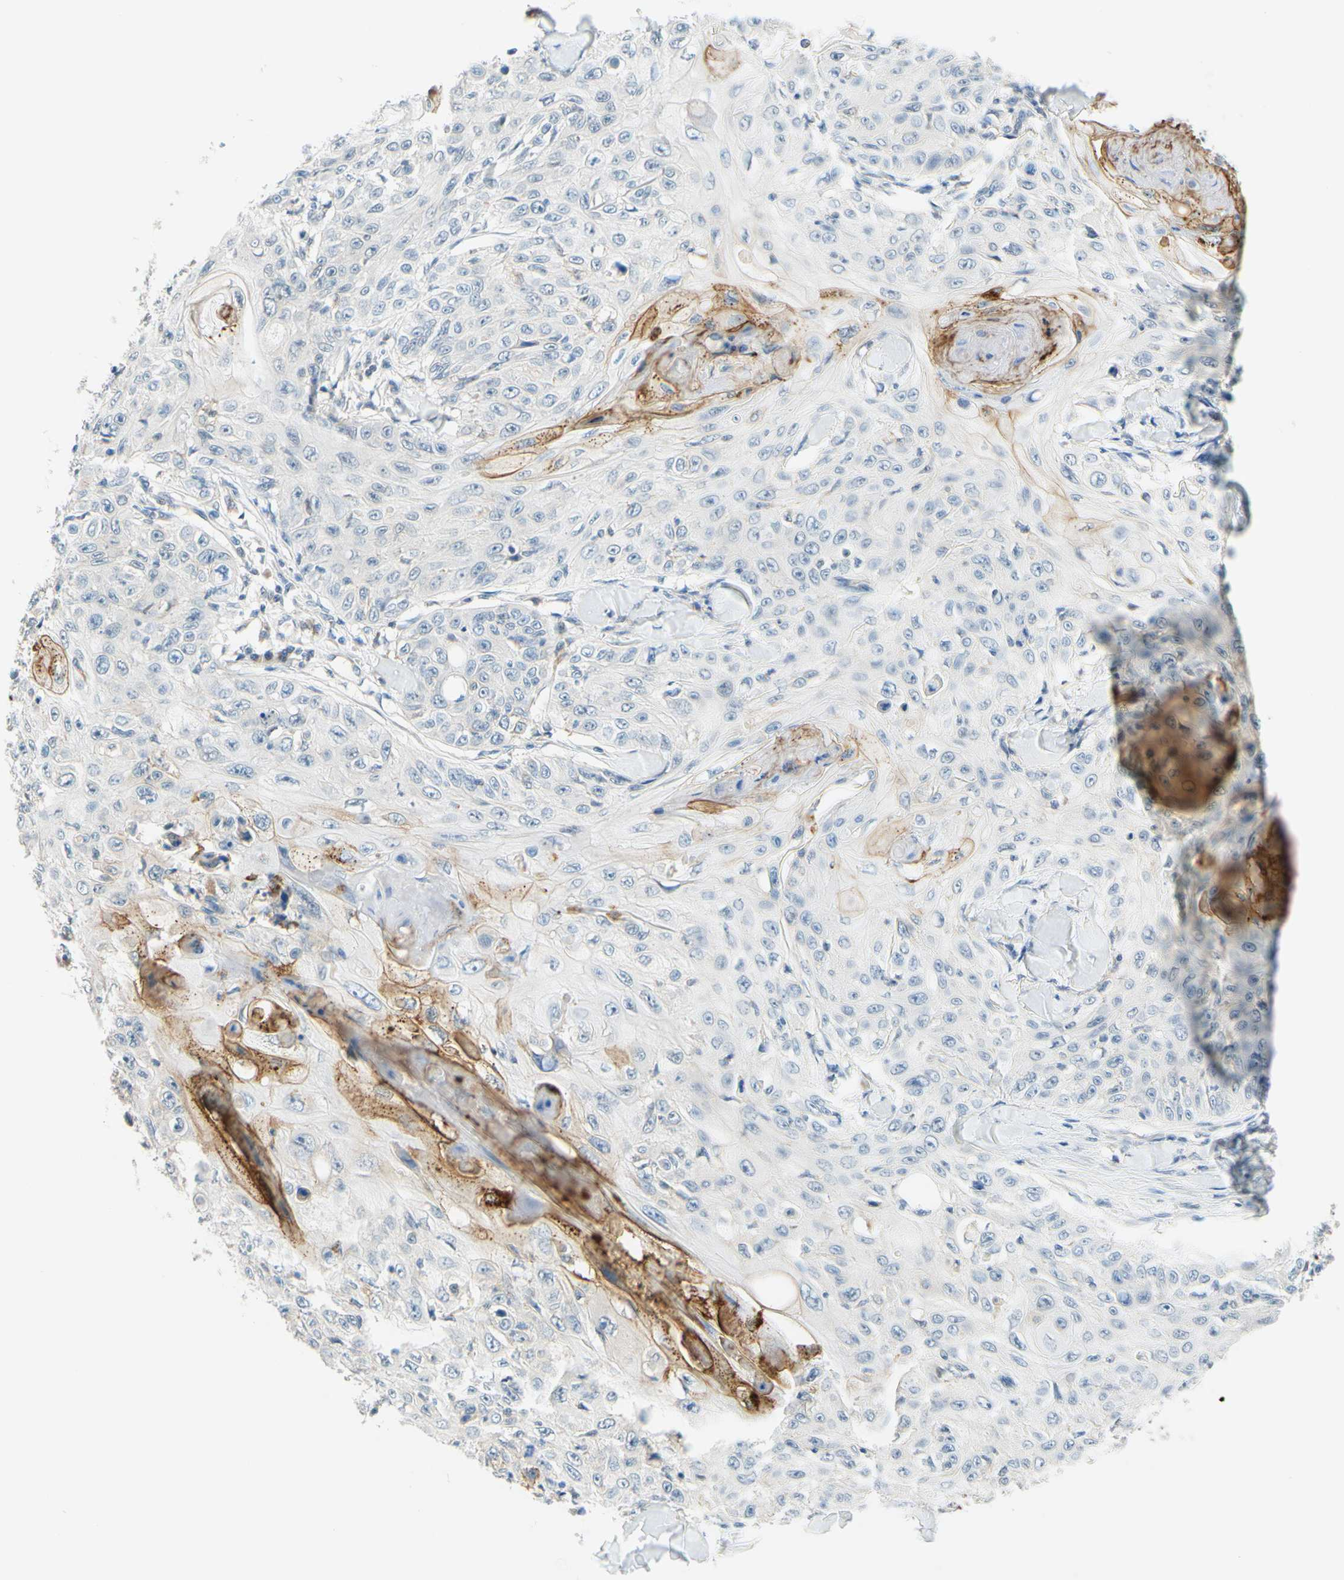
{"staining": {"intensity": "negative", "quantity": "none", "location": "none"}, "tissue": "skin cancer", "cell_type": "Tumor cells", "image_type": "cancer", "snomed": [{"axis": "morphology", "description": "Squamous cell carcinoma, NOS"}, {"axis": "topography", "description": "Skin"}], "caption": "Immunohistochemical staining of skin cancer reveals no significant positivity in tumor cells.", "gene": "TREM2", "patient": {"sex": "male", "age": 86}}